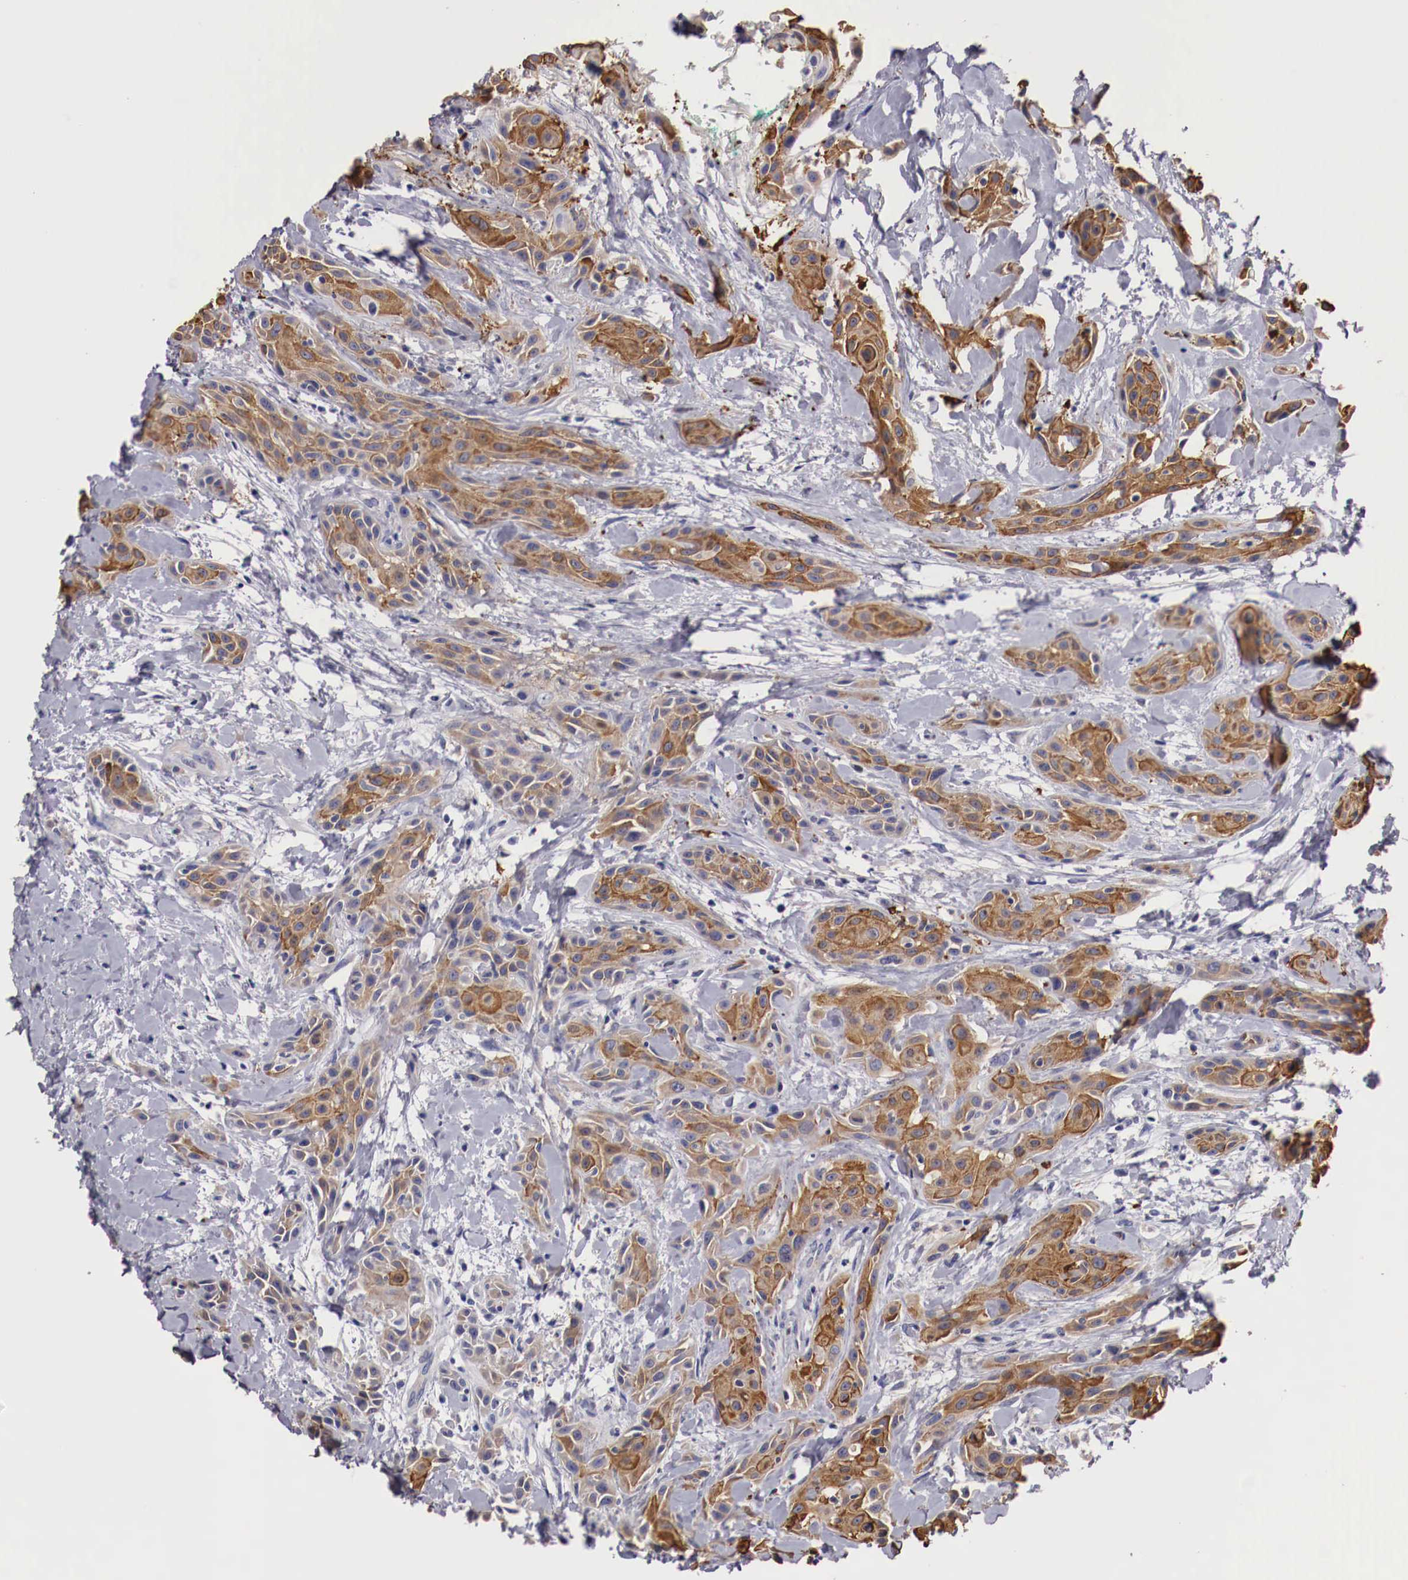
{"staining": {"intensity": "moderate", "quantity": "25%-75%", "location": "cytoplasmic/membranous"}, "tissue": "skin cancer", "cell_type": "Tumor cells", "image_type": "cancer", "snomed": [{"axis": "morphology", "description": "Squamous cell carcinoma, NOS"}, {"axis": "topography", "description": "Skin"}, {"axis": "topography", "description": "Anal"}], "caption": "The photomicrograph exhibits immunohistochemical staining of skin squamous cell carcinoma. There is moderate cytoplasmic/membranous expression is seen in approximately 25%-75% of tumor cells.", "gene": "PITPNA", "patient": {"sex": "male", "age": 64}}